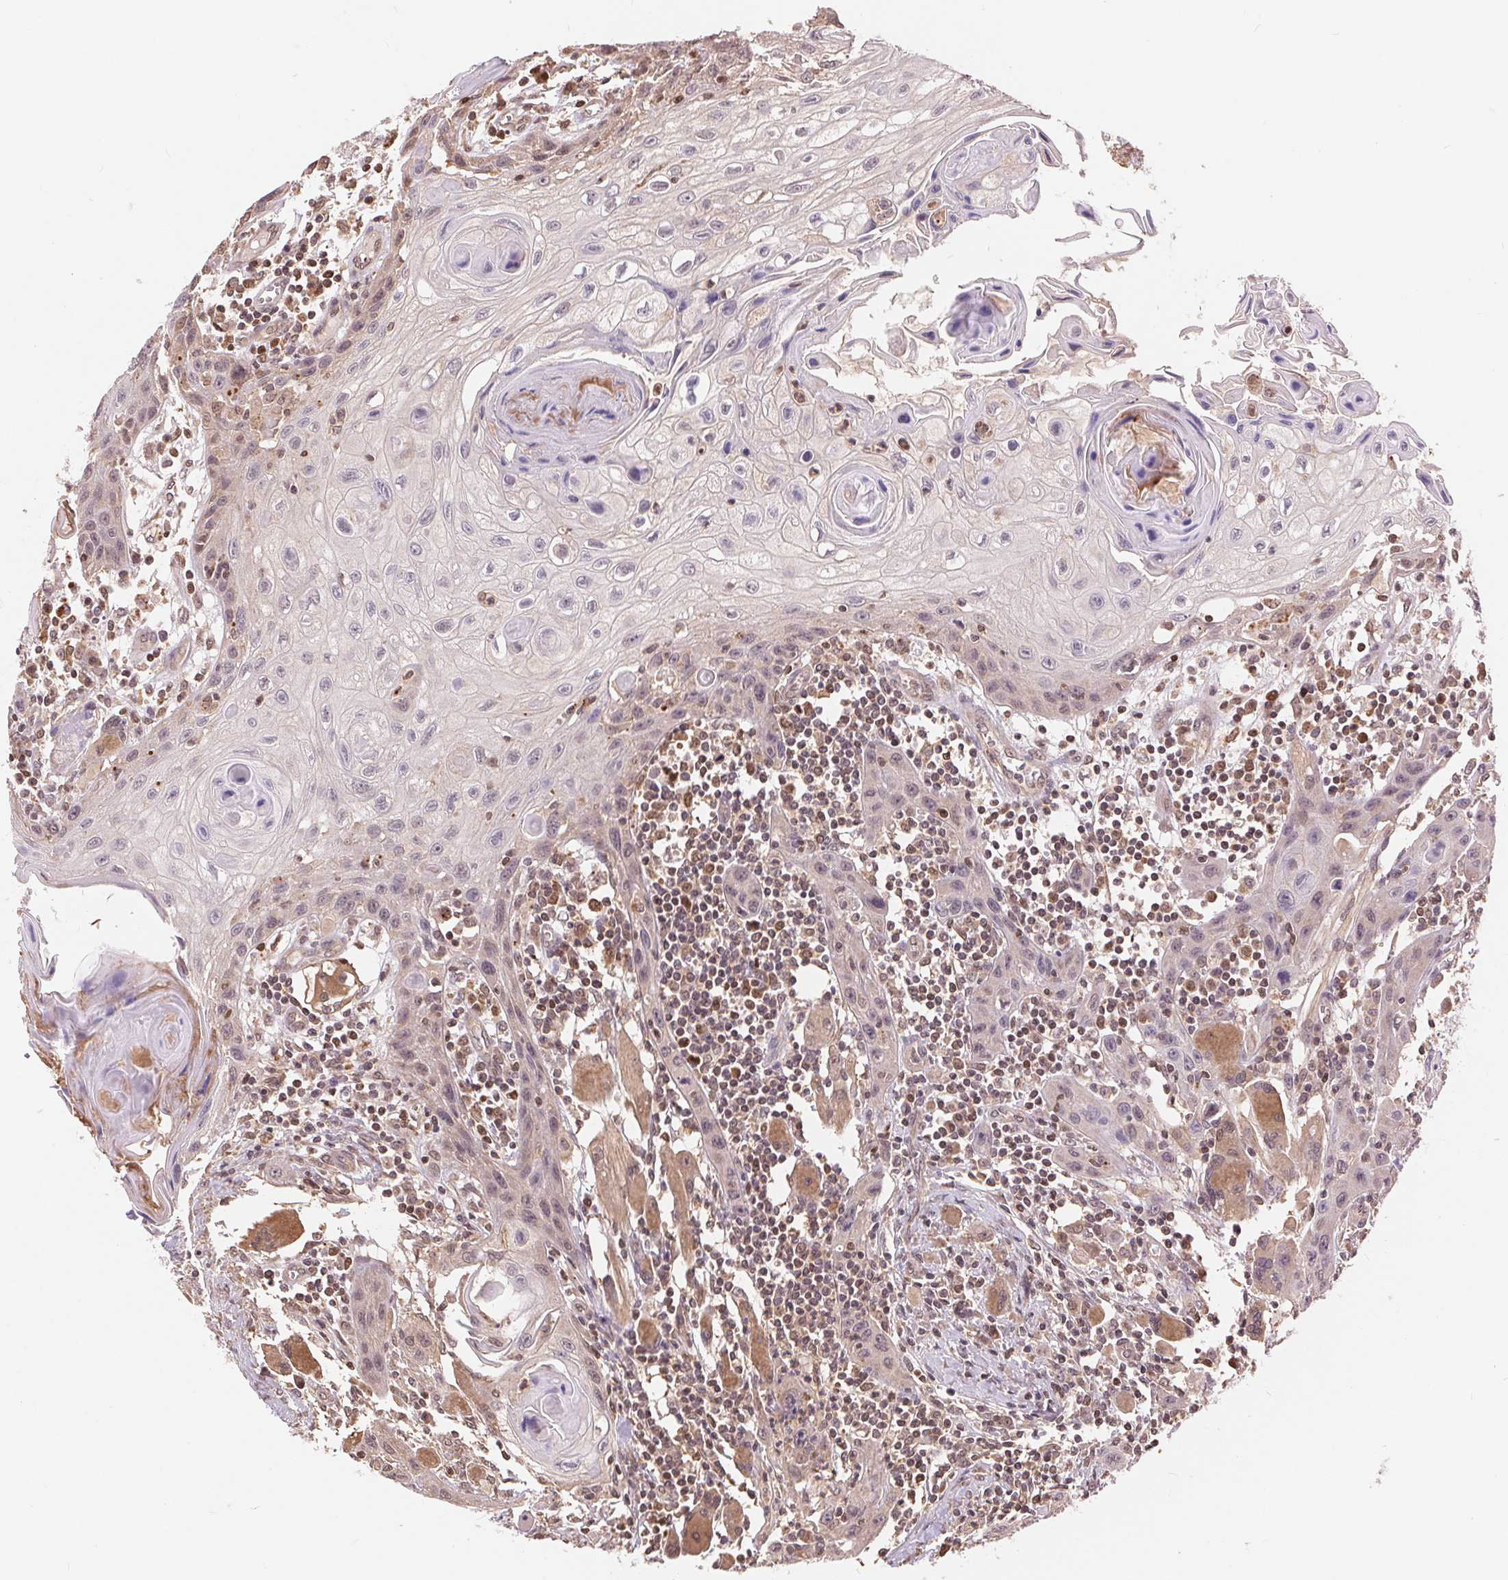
{"staining": {"intensity": "weak", "quantity": "<25%", "location": "nuclear"}, "tissue": "head and neck cancer", "cell_type": "Tumor cells", "image_type": "cancer", "snomed": [{"axis": "morphology", "description": "Squamous cell carcinoma, NOS"}, {"axis": "topography", "description": "Oral tissue"}, {"axis": "topography", "description": "Head-Neck"}], "caption": "Photomicrograph shows no protein positivity in tumor cells of head and neck cancer (squamous cell carcinoma) tissue. Brightfield microscopy of immunohistochemistry (IHC) stained with DAB (3,3'-diaminobenzidine) (brown) and hematoxylin (blue), captured at high magnification.", "gene": "TMEM273", "patient": {"sex": "male", "age": 58}}